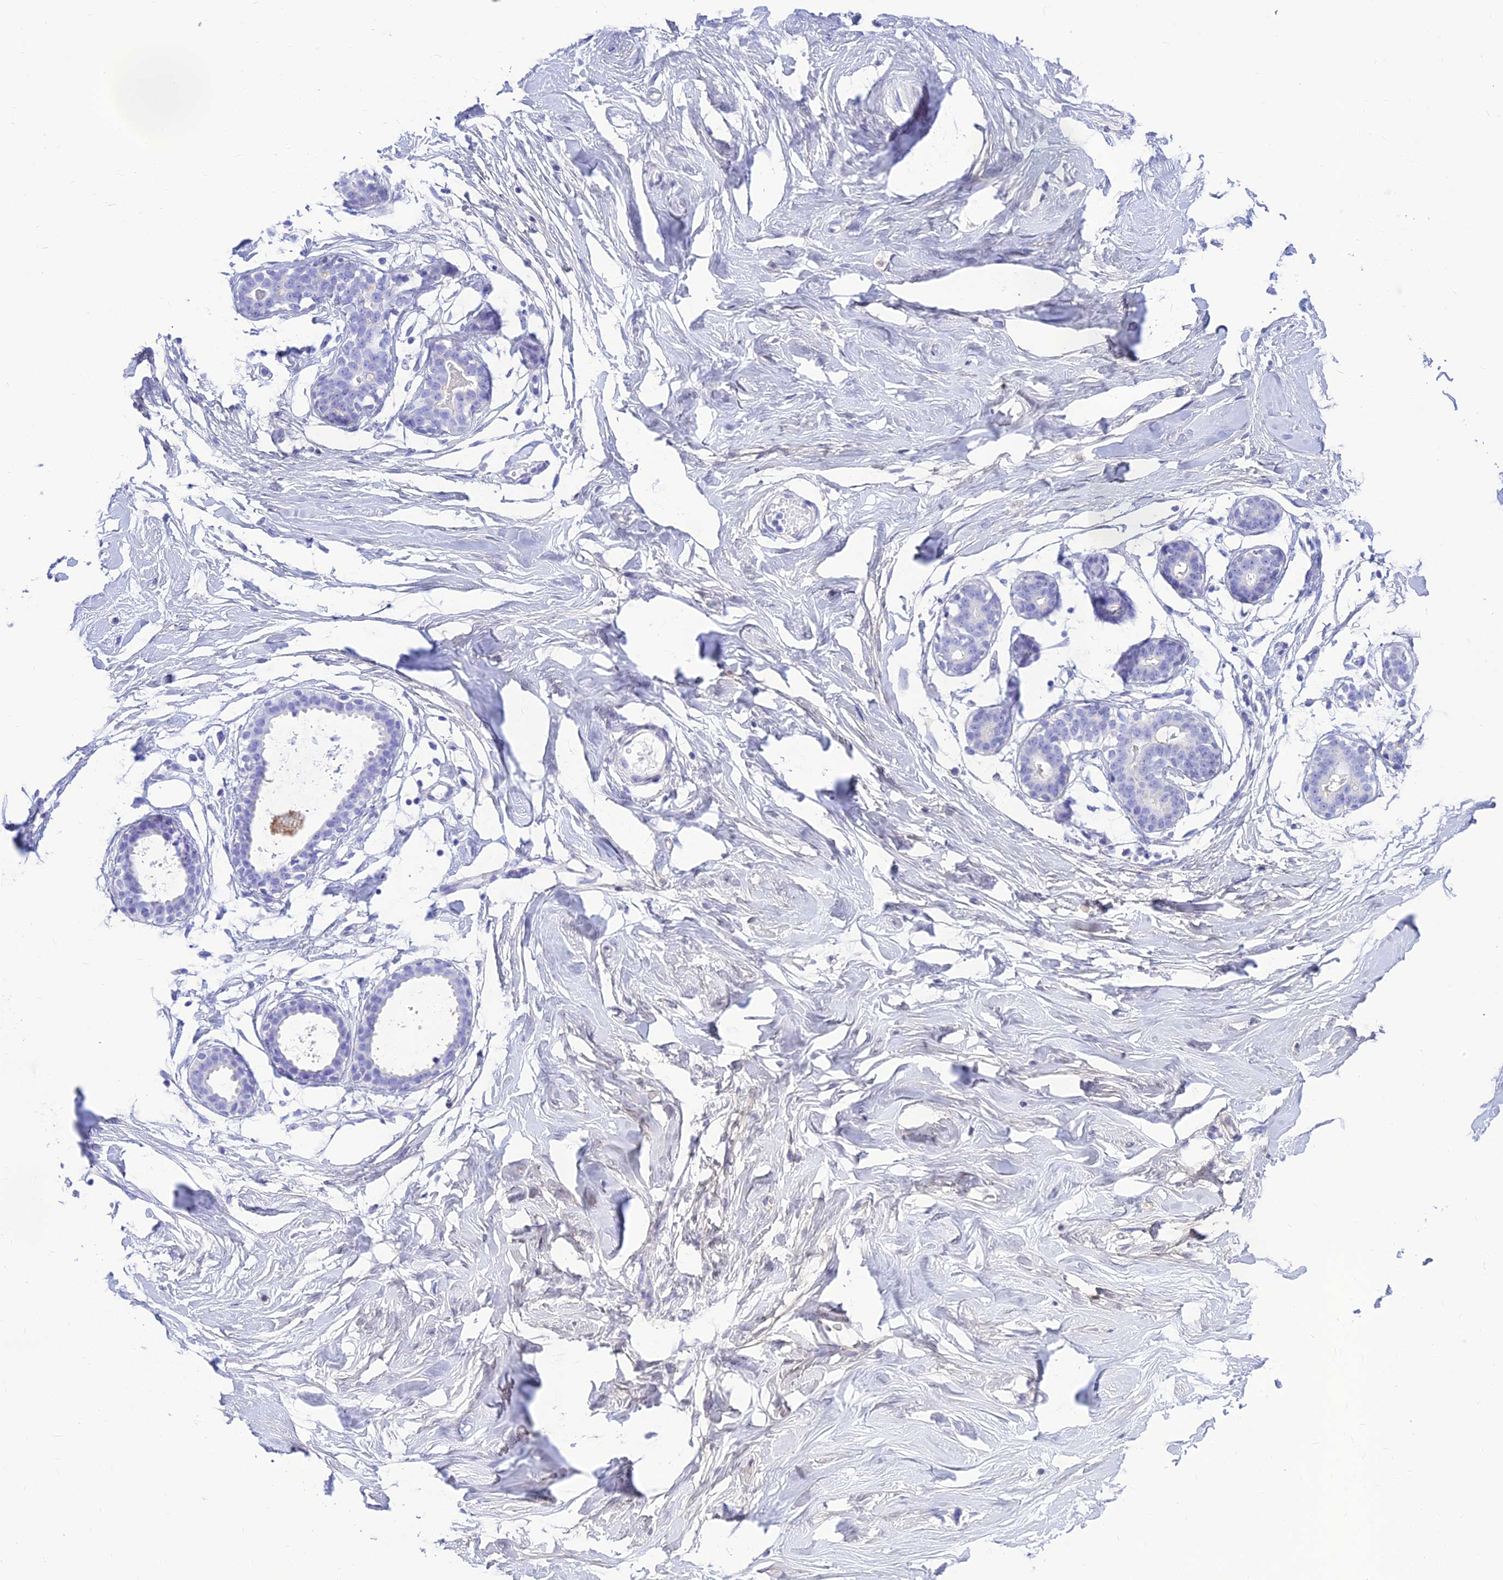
{"staining": {"intensity": "negative", "quantity": "none", "location": "none"}, "tissue": "breast", "cell_type": "Adipocytes", "image_type": "normal", "snomed": [{"axis": "morphology", "description": "Normal tissue, NOS"}, {"axis": "morphology", "description": "Adenoma, NOS"}, {"axis": "topography", "description": "Breast"}], "caption": "Immunohistochemistry (IHC) of unremarkable breast reveals no positivity in adipocytes. (IHC, brightfield microscopy, high magnification).", "gene": "PRNP", "patient": {"sex": "female", "age": 23}}